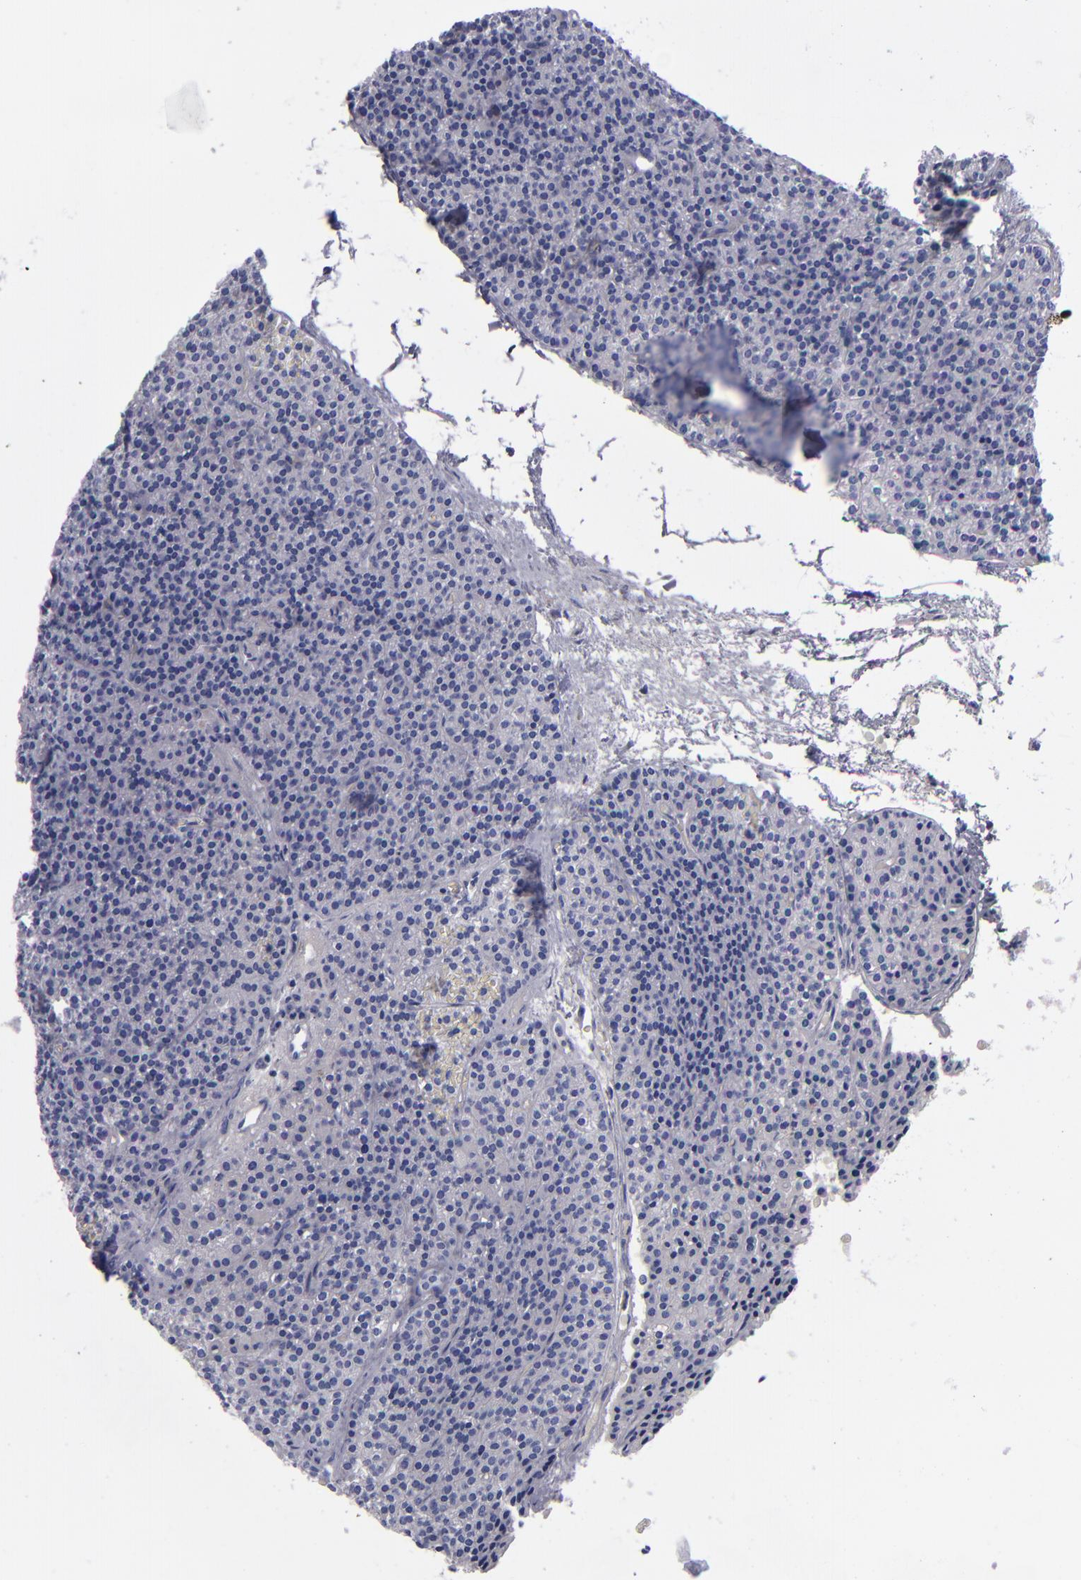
{"staining": {"intensity": "negative", "quantity": "none", "location": "none"}, "tissue": "parathyroid gland", "cell_type": "Glandular cells", "image_type": "normal", "snomed": [{"axis": "morphology", "description": "Normal tissue, NOS"}, {"axis": "topography", "description": "Parathyroid gland"}], "caption": "Immunohistochemistry histopathology image of benign human parathyroid gland stained for a protein (brown), which demonstrates no staining in glandular cells.", "gene": "AURKA", "patient": {"sex": "male", "age": 57}}